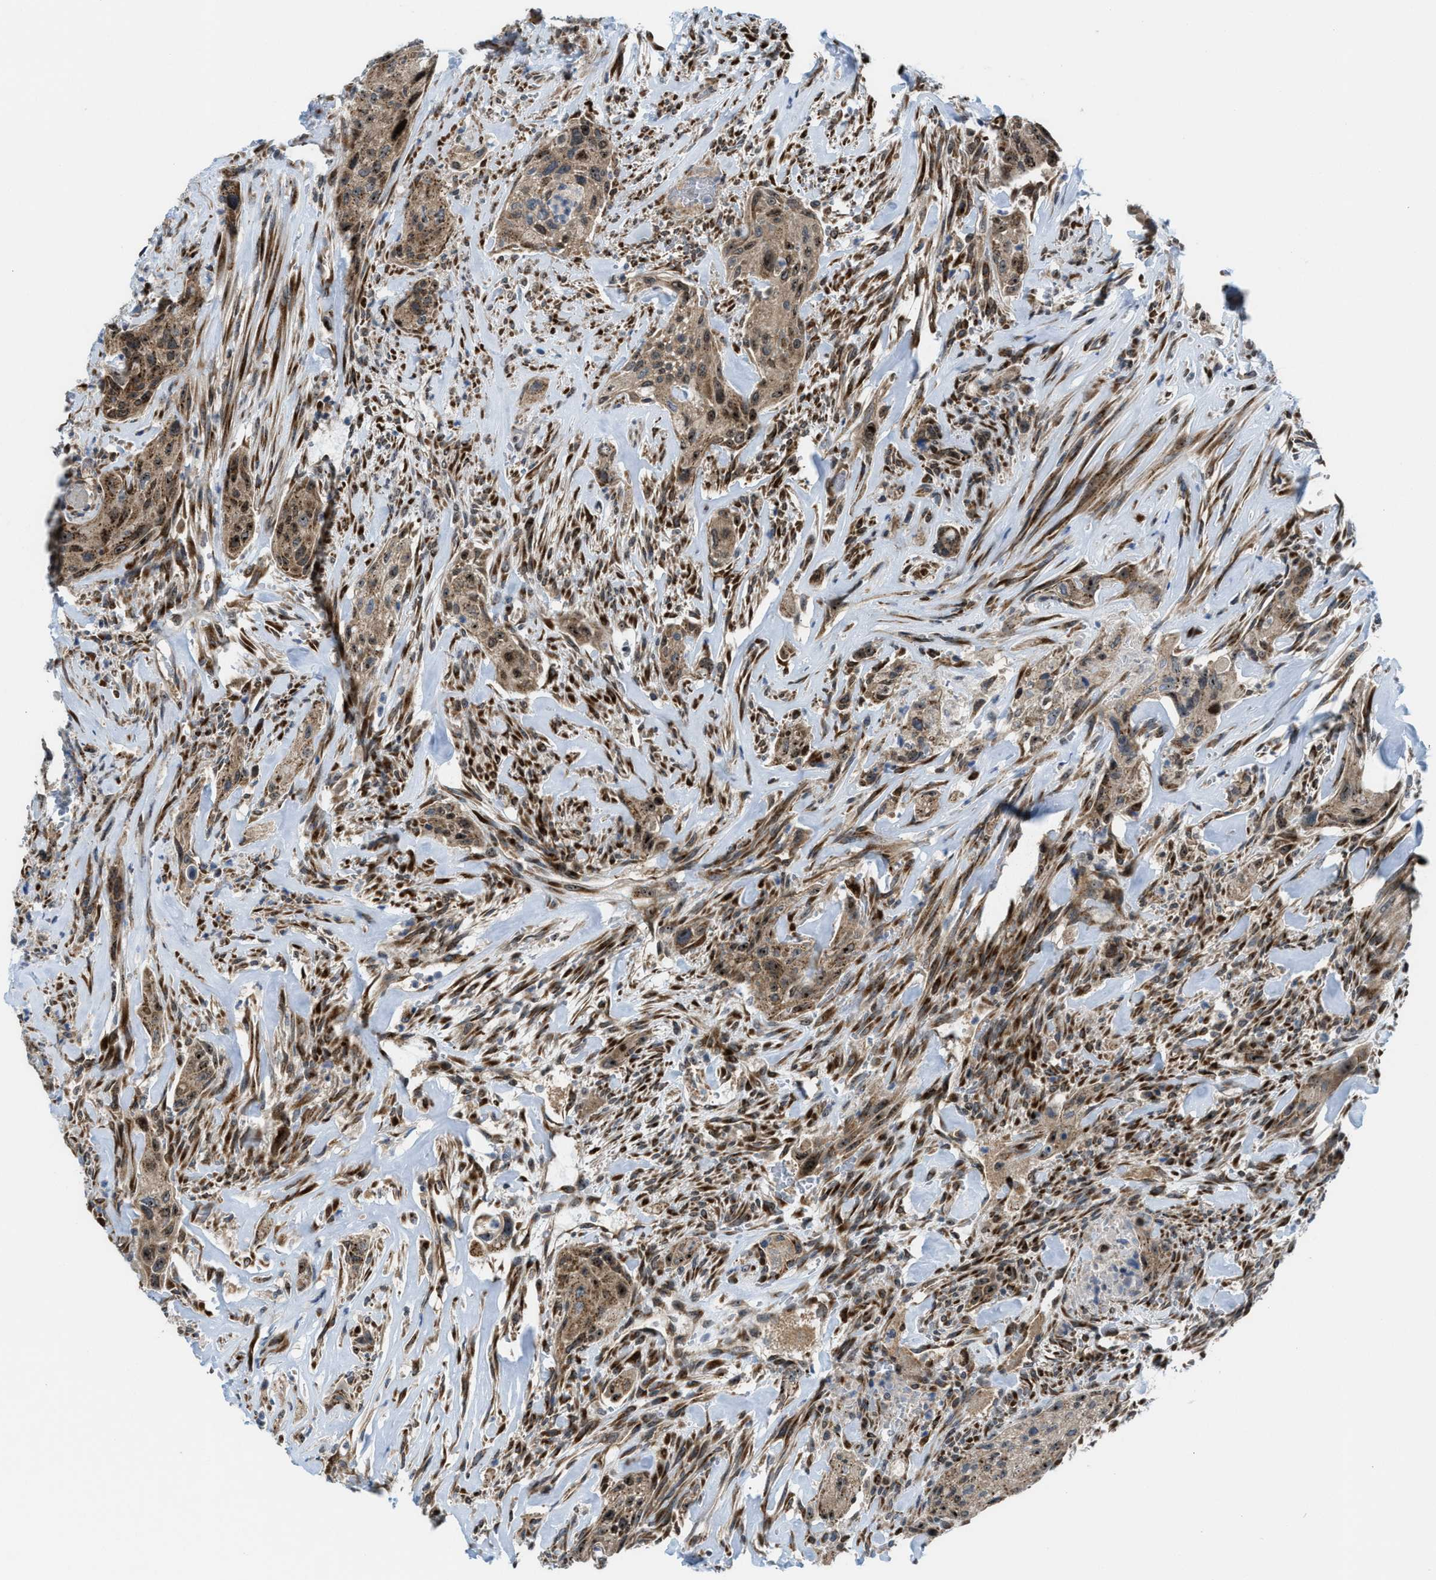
{"staining": {"intensity": "moderate", "quantity": ">75%", "location": "cytoplasmic/membranous"}, "tissue": "urothelial cancer", "cell_type": "Tumor cells", "image_type": "cancer", "snomed": [{"axis": "morphology", "description": "Urothelial carcinoma, Low grade"}, {"axis": "morphology", "description": "Urothelial carcinoma, High grade"}, {"axis": "topography", "description": "Urinary bladder"}], "caption": "DAB immunohistochemical staining of human urothelial carcinoma (high-grade) displays moderate cytoplasmic/membranous protein expression in approximately >75% of tumor cells. (Stains: DAB (3,3'-diaminobenzidine) in brown, nuclei in blue, Microscopy: brightfield microscopy at high magnification).", "gene": "SLC38A10", "patient": {"sex": "male", "age": 35}}